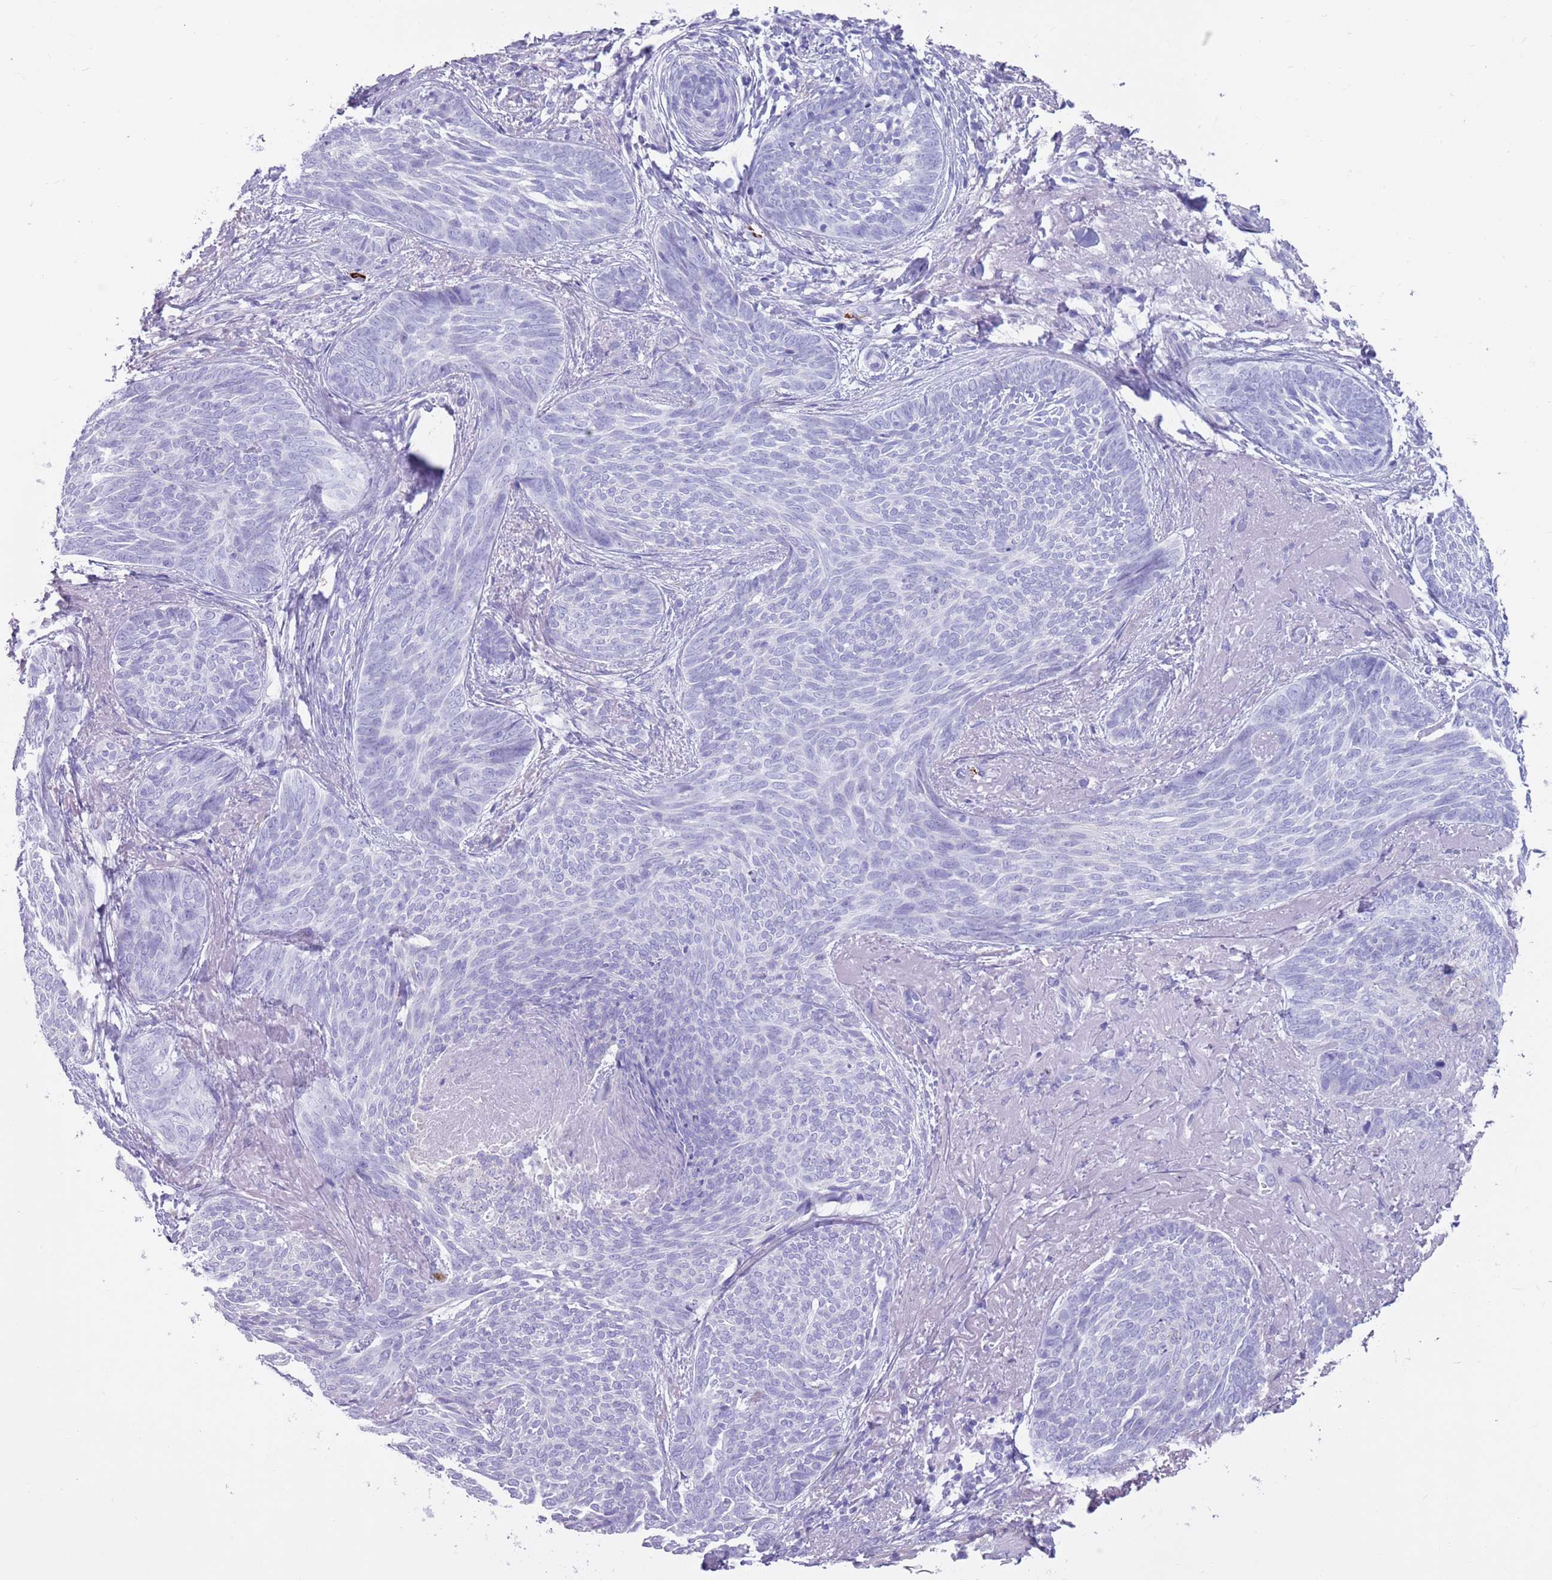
{"staining": {"intensity": "negative", "quantity": "none", "location": "none"}, "tissue": "skin cancer", "cell_type": "Tumor cells", "image_type": "cancer", "snomed": [{"axis": "morphology", "description": "Basal cell carcinoma"}, {"axis": "topography", "description": "Skin"}], "caption": "High magnification brightfield microscopy of basal cell carcinoma (skin) stained with DAB (3,3'-diaminobenzidine) (brown) and counterstained with hematoxylin (blue): tumor cells show no significant expression. (Stains: DAB immunohistochemistry (IHC) with hematoxylin counter stain, Microscopy: brightfield microscopy at high magnification).", "gene": "LY6G5B", "patient": {"sex": "female", "age": 86}}